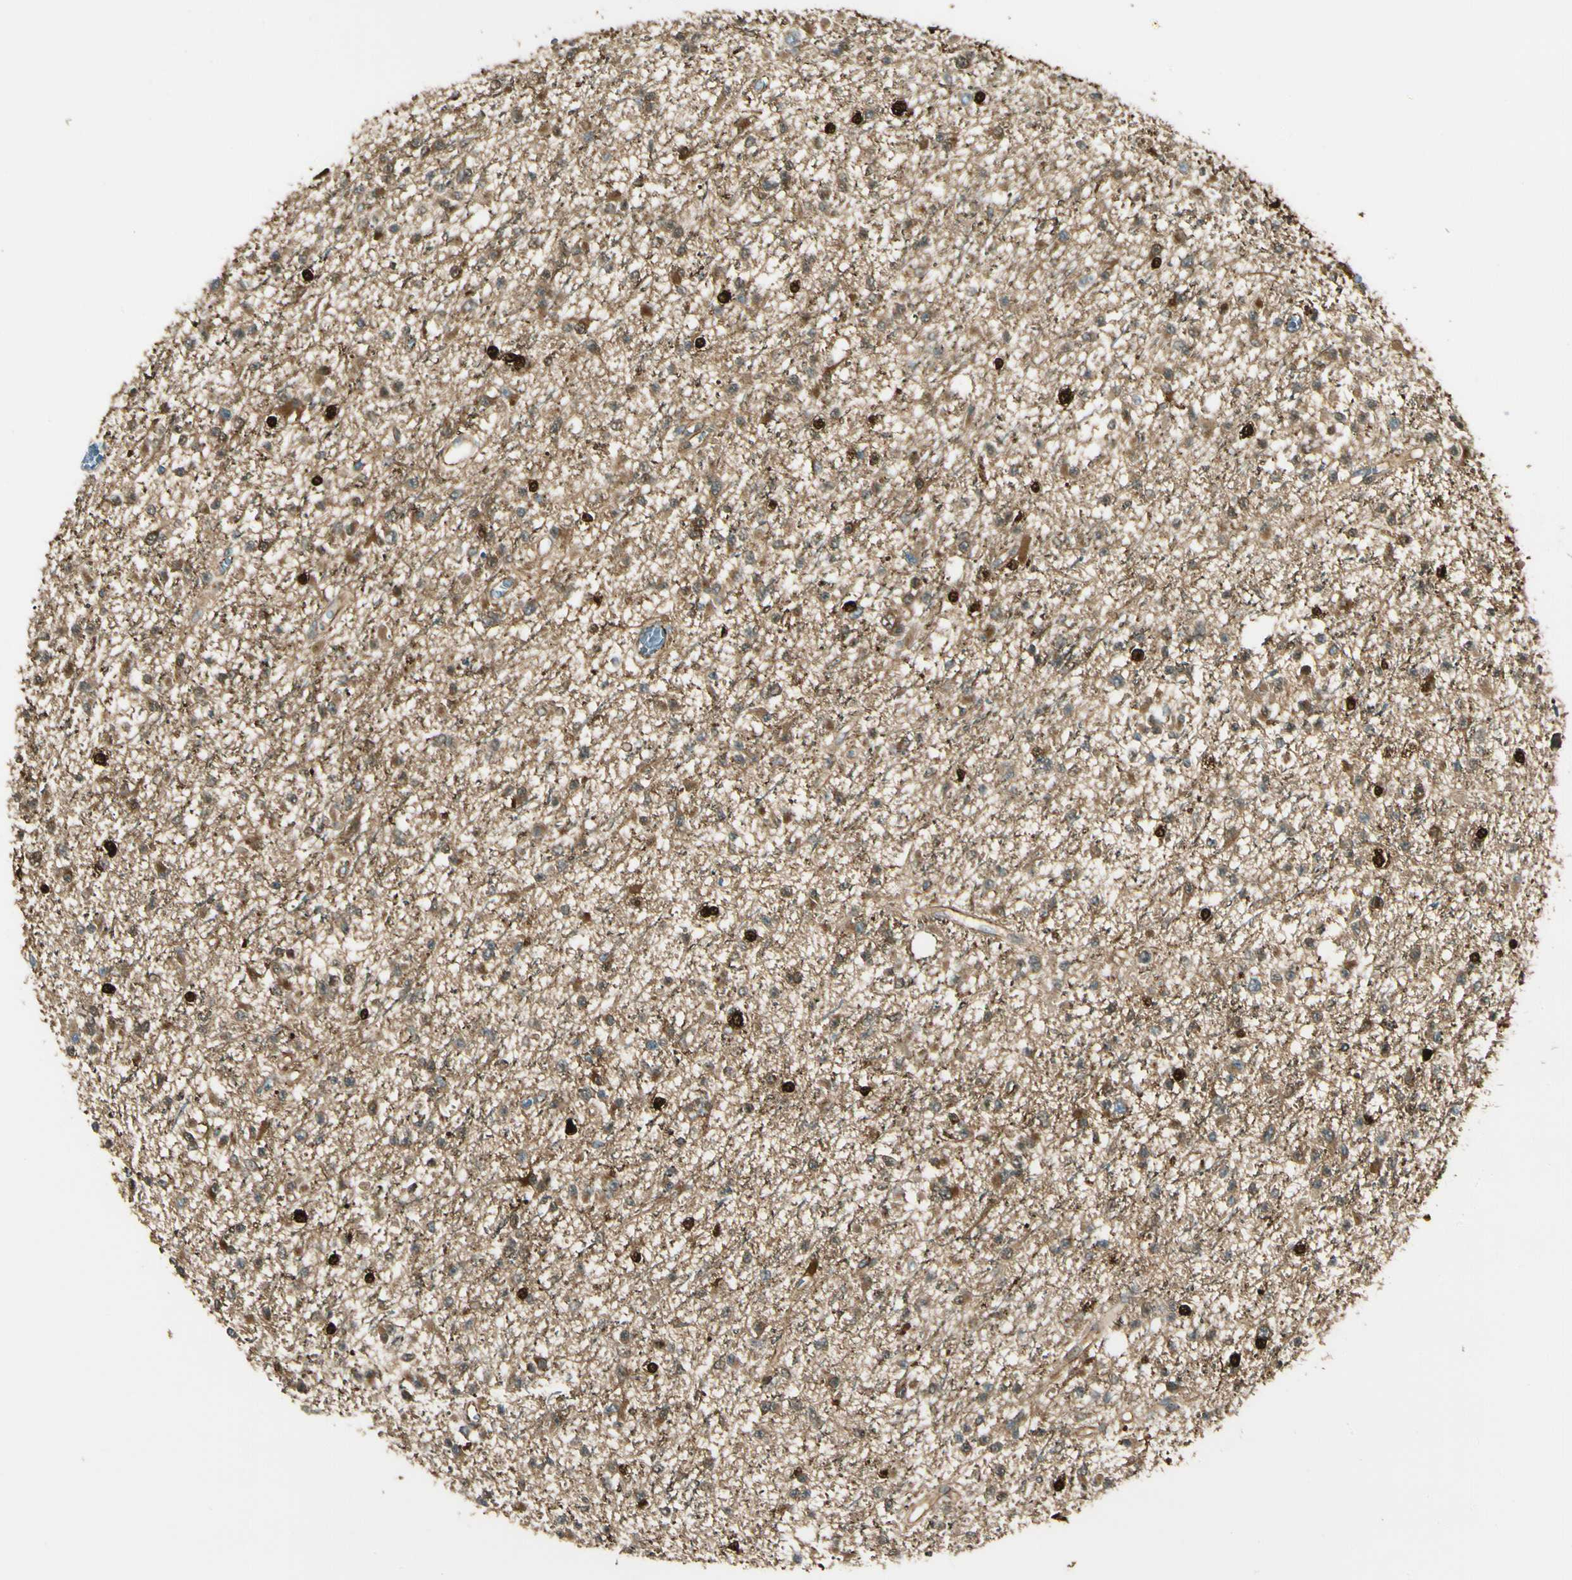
{"staining": {"intensity": "strong", "quantity": "<25%", "location": "nuclear"}, "tissue": "glioma", "cell_type": "Tumor cells", "image_type": "cancer", "snomed": [{"axis": "morphology", "description": "Glioma, malignant, Low grade"}, {"axis": "topography", "description": "Brain"}], "caption": "Immunohistochemistry staining of glioma, which displays medium levels of strong nuclear expression in about <25% of tumor cells indicating strong nuclear protein positivity. The staining was performed using DAB (brown) for protein detection and nuclei were counterstained in hematoxylin (blue).", "gene": "FTH1", "patient": {"sex": "female", "age": 22}}